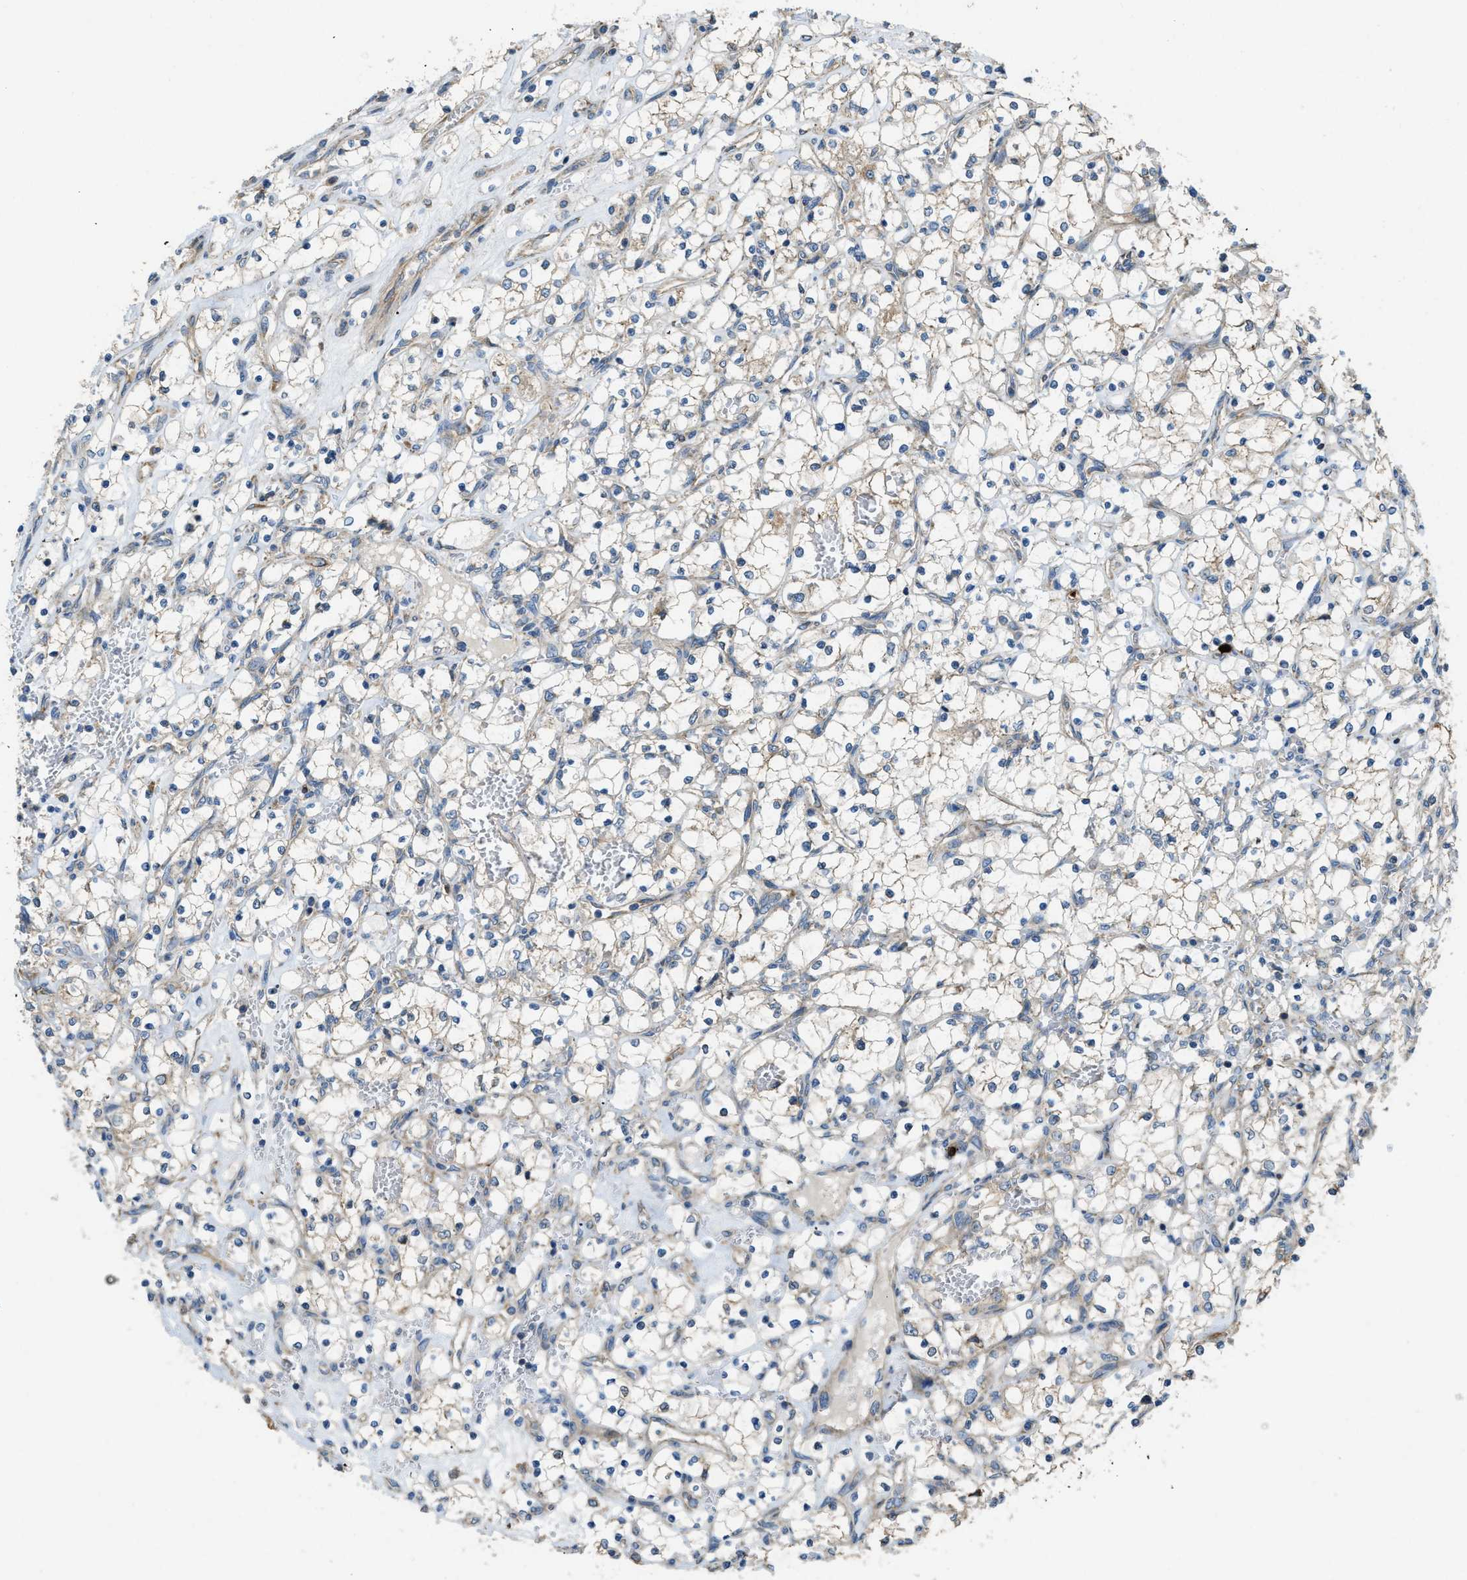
{"staining": {"intensity": "weak", "quantity": "25%-75%", "location": "cytoplasmic/membranous"}, "tissue": "renal cancer", "cell_type": "Tumor cells", "image_type": "cancer", "snomed": [{"axis": "morphology", "description": "Adenocarcinoma, NOS"}, {"axis": "topography", "description": "Kidney"}], "caption": "This photomicrograph exhibits renal adenocarcinoma stained with immunohistochemistry to label a protein in brown. The cytoplasmic/membranous of tumor cells show weak positivity for the protein. Nuclei are counter-stained blue.", "gene": "TMEM68", "patient": {"sex": "female", "age": 69}}